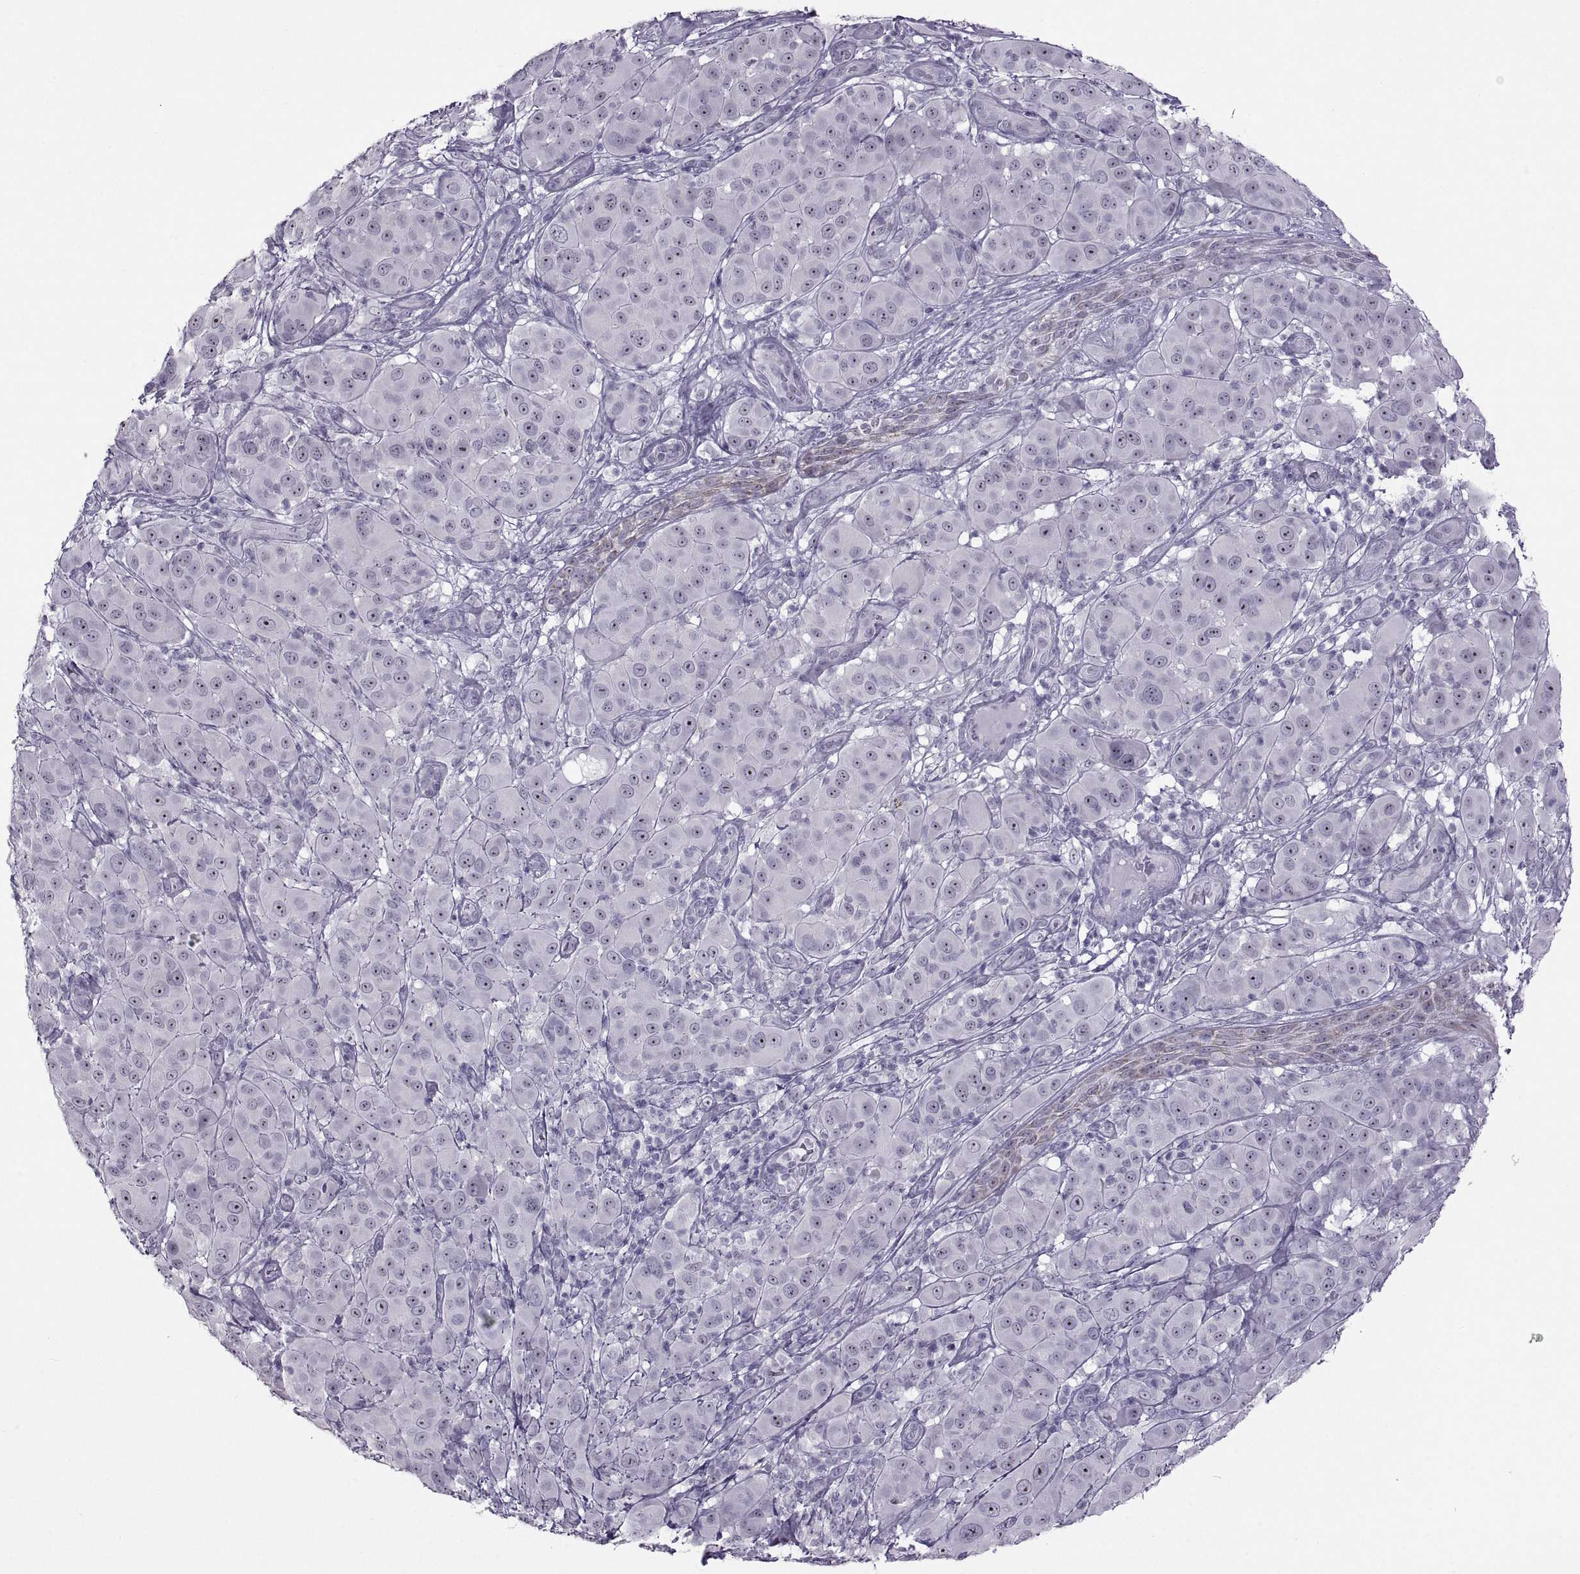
{"staining": {"intensity": "moderate", "quantity": "<25%", "location": "nuclear"}, "tissue": "melanoma", "cell_type": "Tumor cells", "image_type": "cancer", "snomed": [{"axis": "morphology", "description": "Malignant melanoma, NOS"}, {"axis": "topography", "description": "Skin"}], "caption": "An immunohistochemistry (IHC) photomicrograph of tumor tissue is shown. Protein staining in brown highlights moderate nuclear positivity in malignant melanoma within tumor cells.", "gene": "ASIC2", "patient": {"sex": "female", "age": 87}}